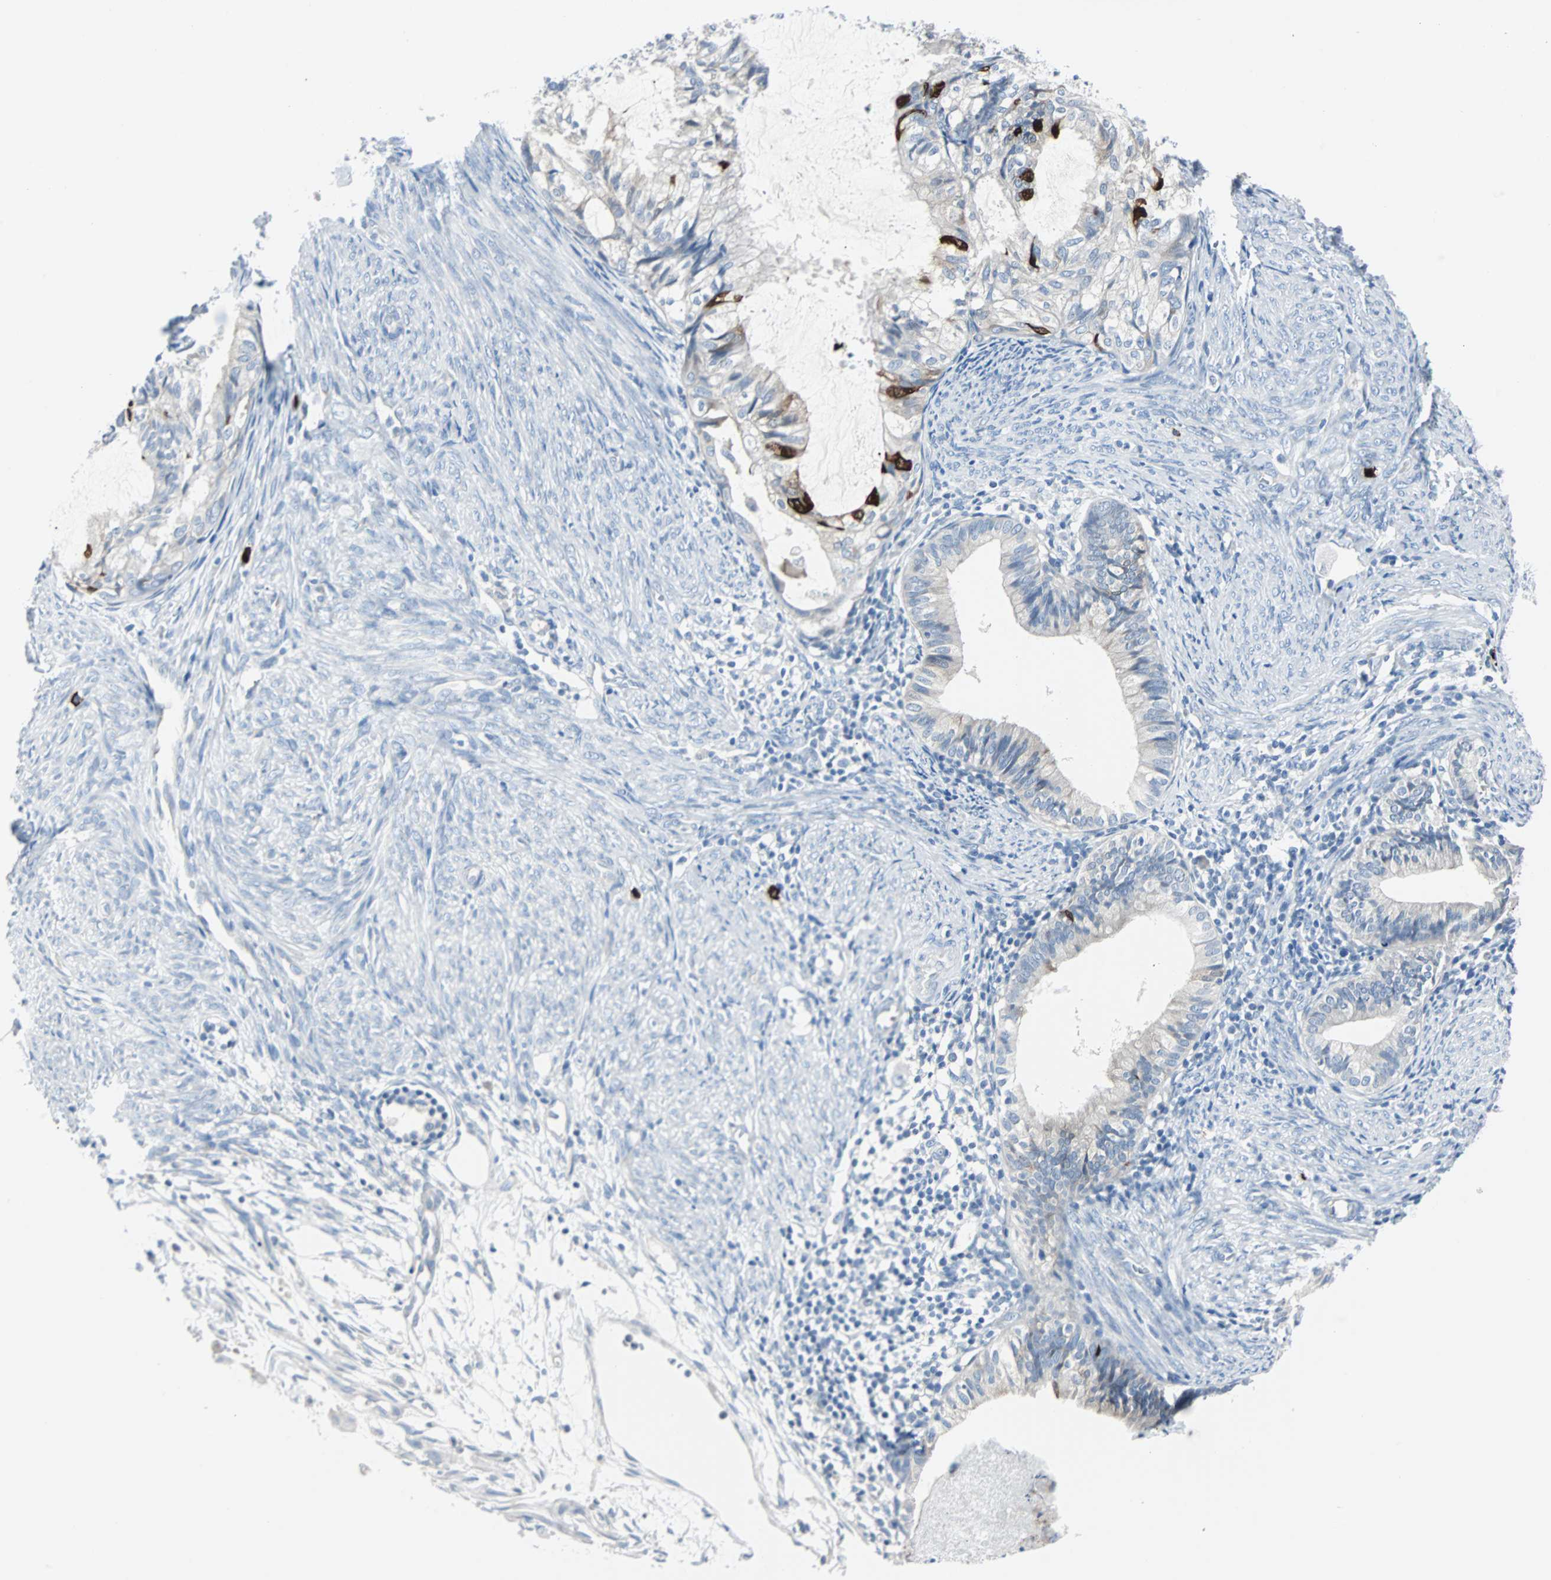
{"staining": {"intensity": "strong", "quantity": "<25%", "location": "cytoplasmic/membranous"}, "tissue": "cervical cancer", "cell_type": "Tumor cells", "image_type": "cancer", "snomed": [{"axis": "morphology", "description": "Normal tissue, NOS"}, {"axis": "morphology", "description": "Adenocarcinoma, NOS"}, {"axis": "topography", "description": "Cervix"}, {"axis": "topography", "description": "Endometrium"}], "caption": "An image showing strong cytoplasmic/membranous staining in approximately <25% of tumor cells in cervical cancer (adenocarcinoma), as visualized by brown immunohistochemical staining.", "gene": "RASA1", "patient": {"sex": "female", "age": 86}}